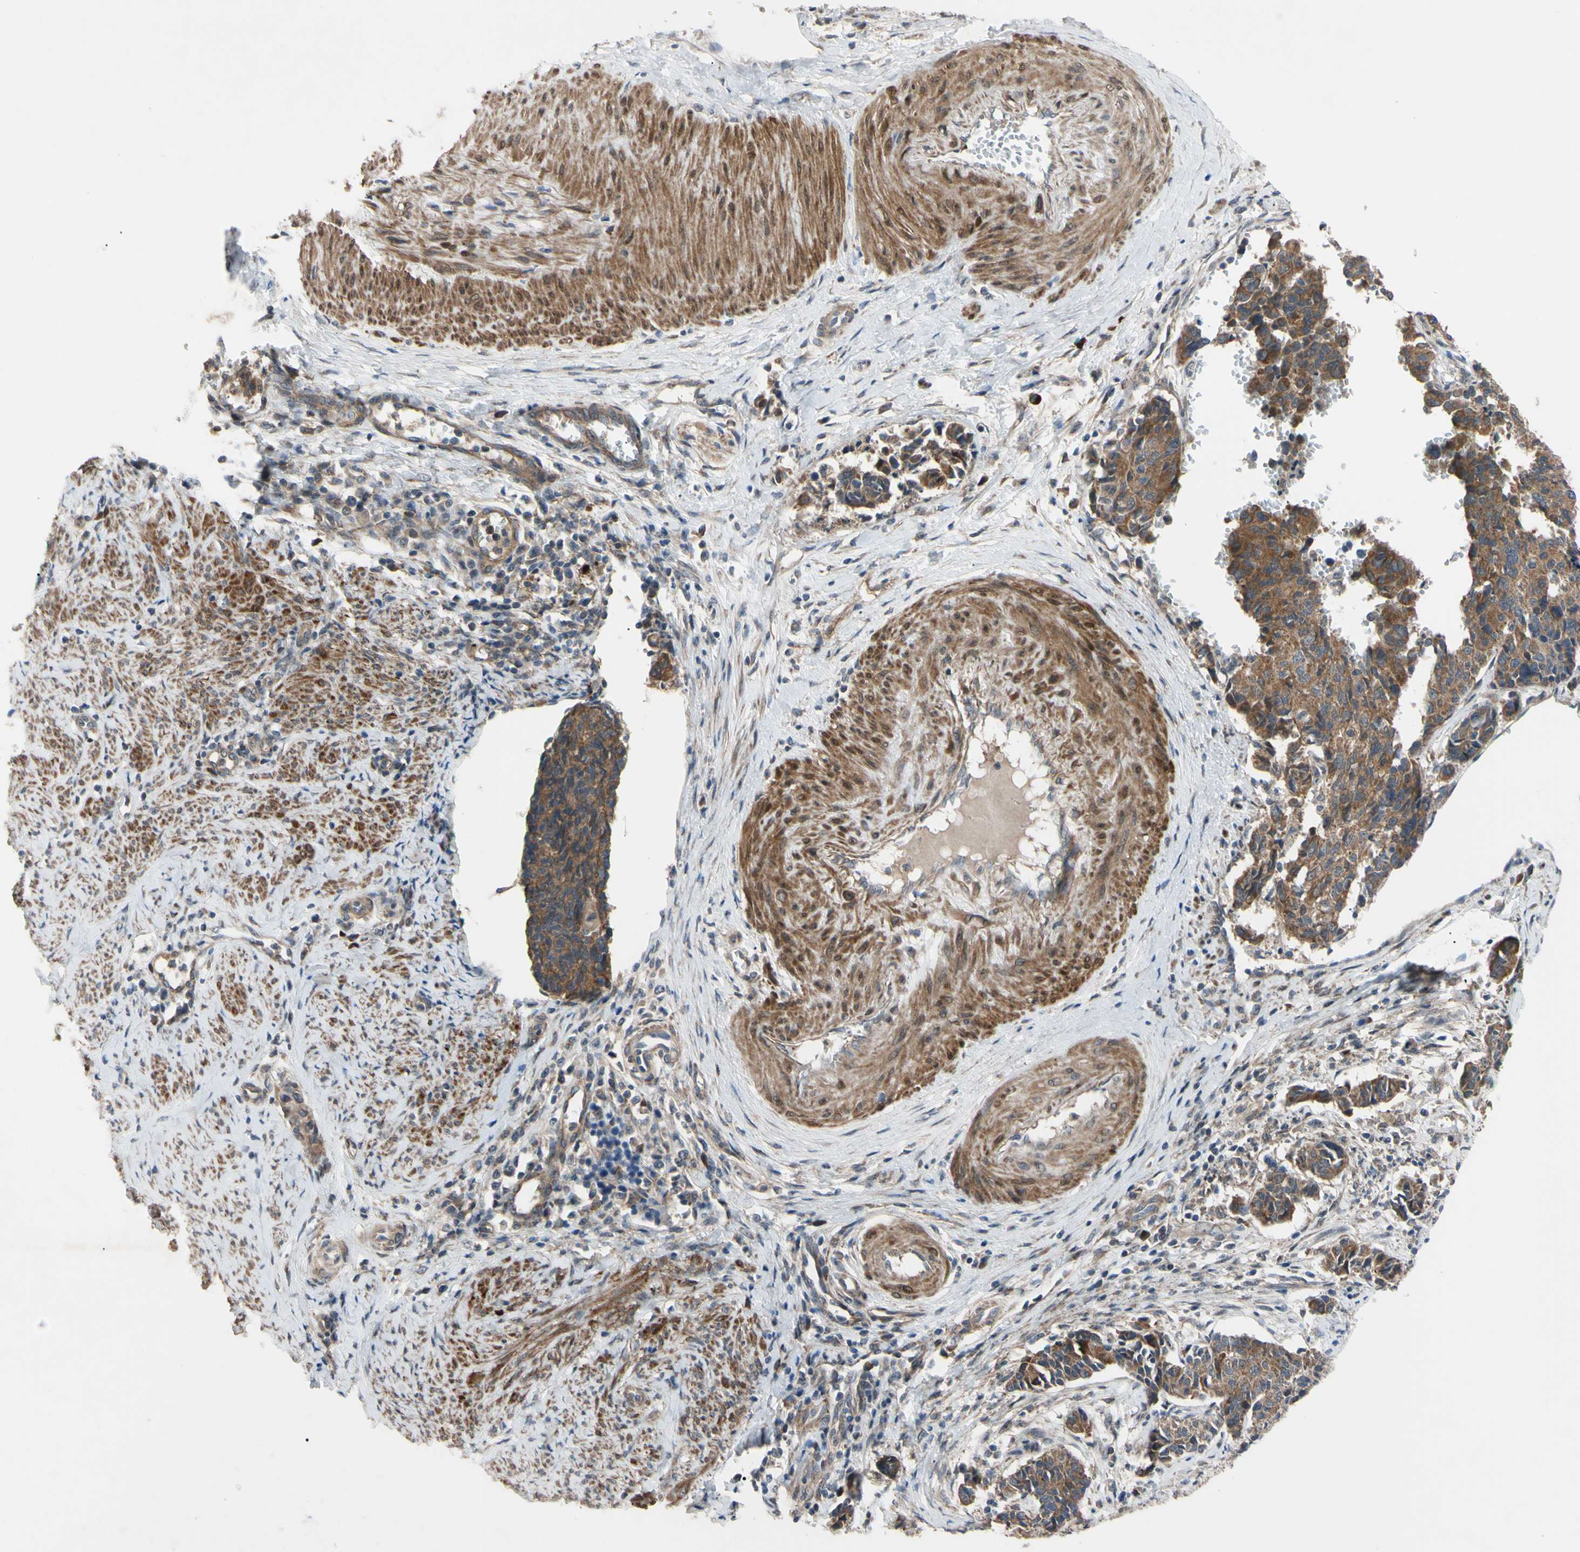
{"staining": {"intensity": "moderate", "quantity": ">75%", "location": "cytoplasmic/membranous"}, "tissue": "cervical cancer", "cell_type": "Tumor cells", "image_type": "cancer", "snomed": [{"axis": "morphology", "description": "Normal tissue, NOS"}, {"axis": "morphology", "description": "Squamous cell carcinoma, NOS"}, {"axis": "topography", "description": "Cervix"}], "caption": "The histopathology image displays a brown stain indicating the presence of a protein in the cytoplasmic/membranous of tumor cells in cervical cancer.", "gene": "SVIL", "patient": {"sex": "female", "age": 35}}